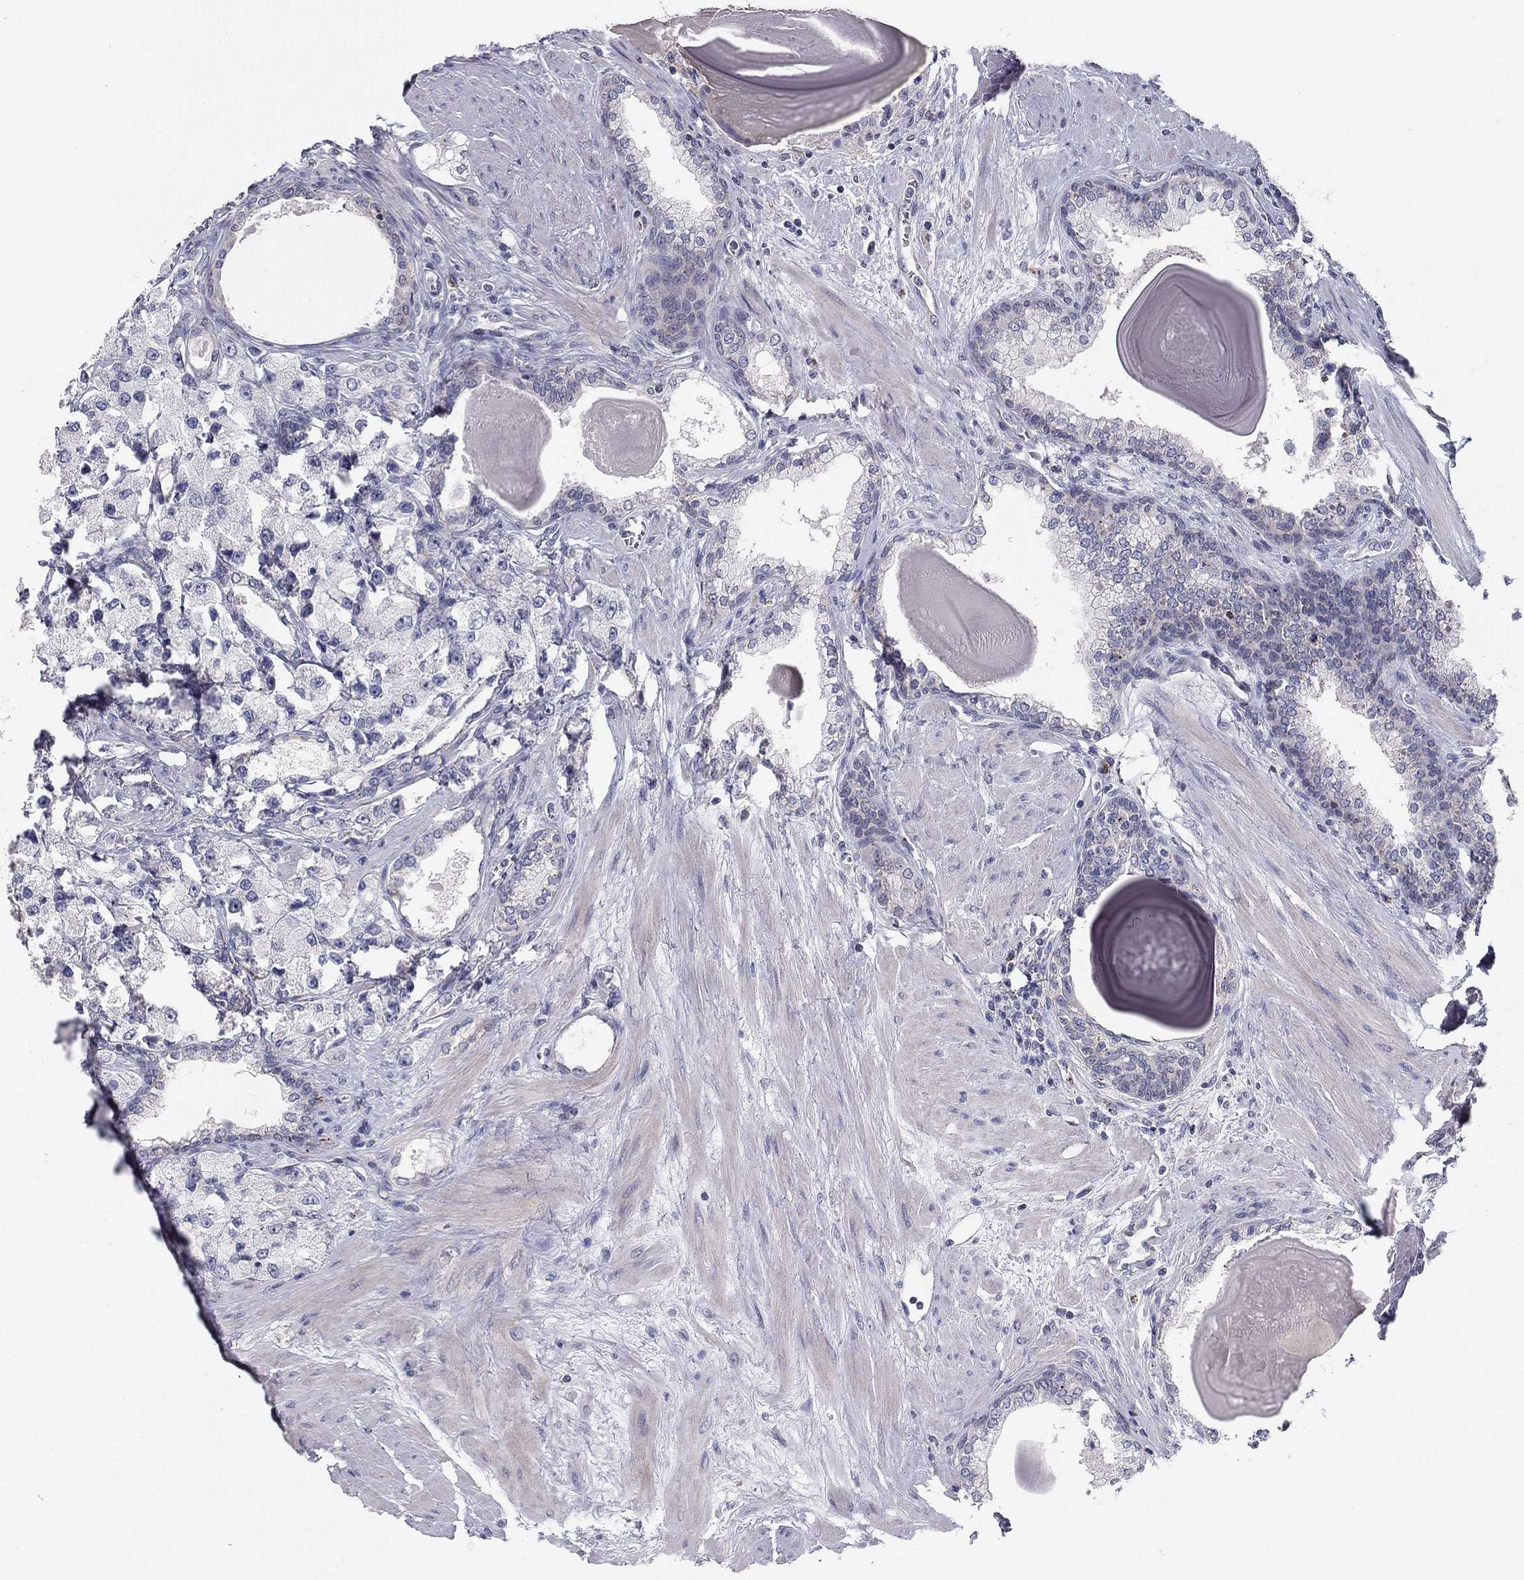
{"staining": {"intensity": "negative", "quantity": "none", "location": "none"}, "tissue": "prostate cancer", "cell_type": "Tumor cells", "image_type": "cancer", "snomed": [{"axis": "morphology", "description": "Adenocarcinoma, NOS"}, {"axis": "topography", "description": "Prostate and seminal vesicle, NOS"}, {"axis": "topography", "description": "Prostate"}], "caption": "Tumor cells show no significant protein staining in prostate cancer.", "gene": "SEPTIN3", "patient": {"sex": "male", "age": 64}}